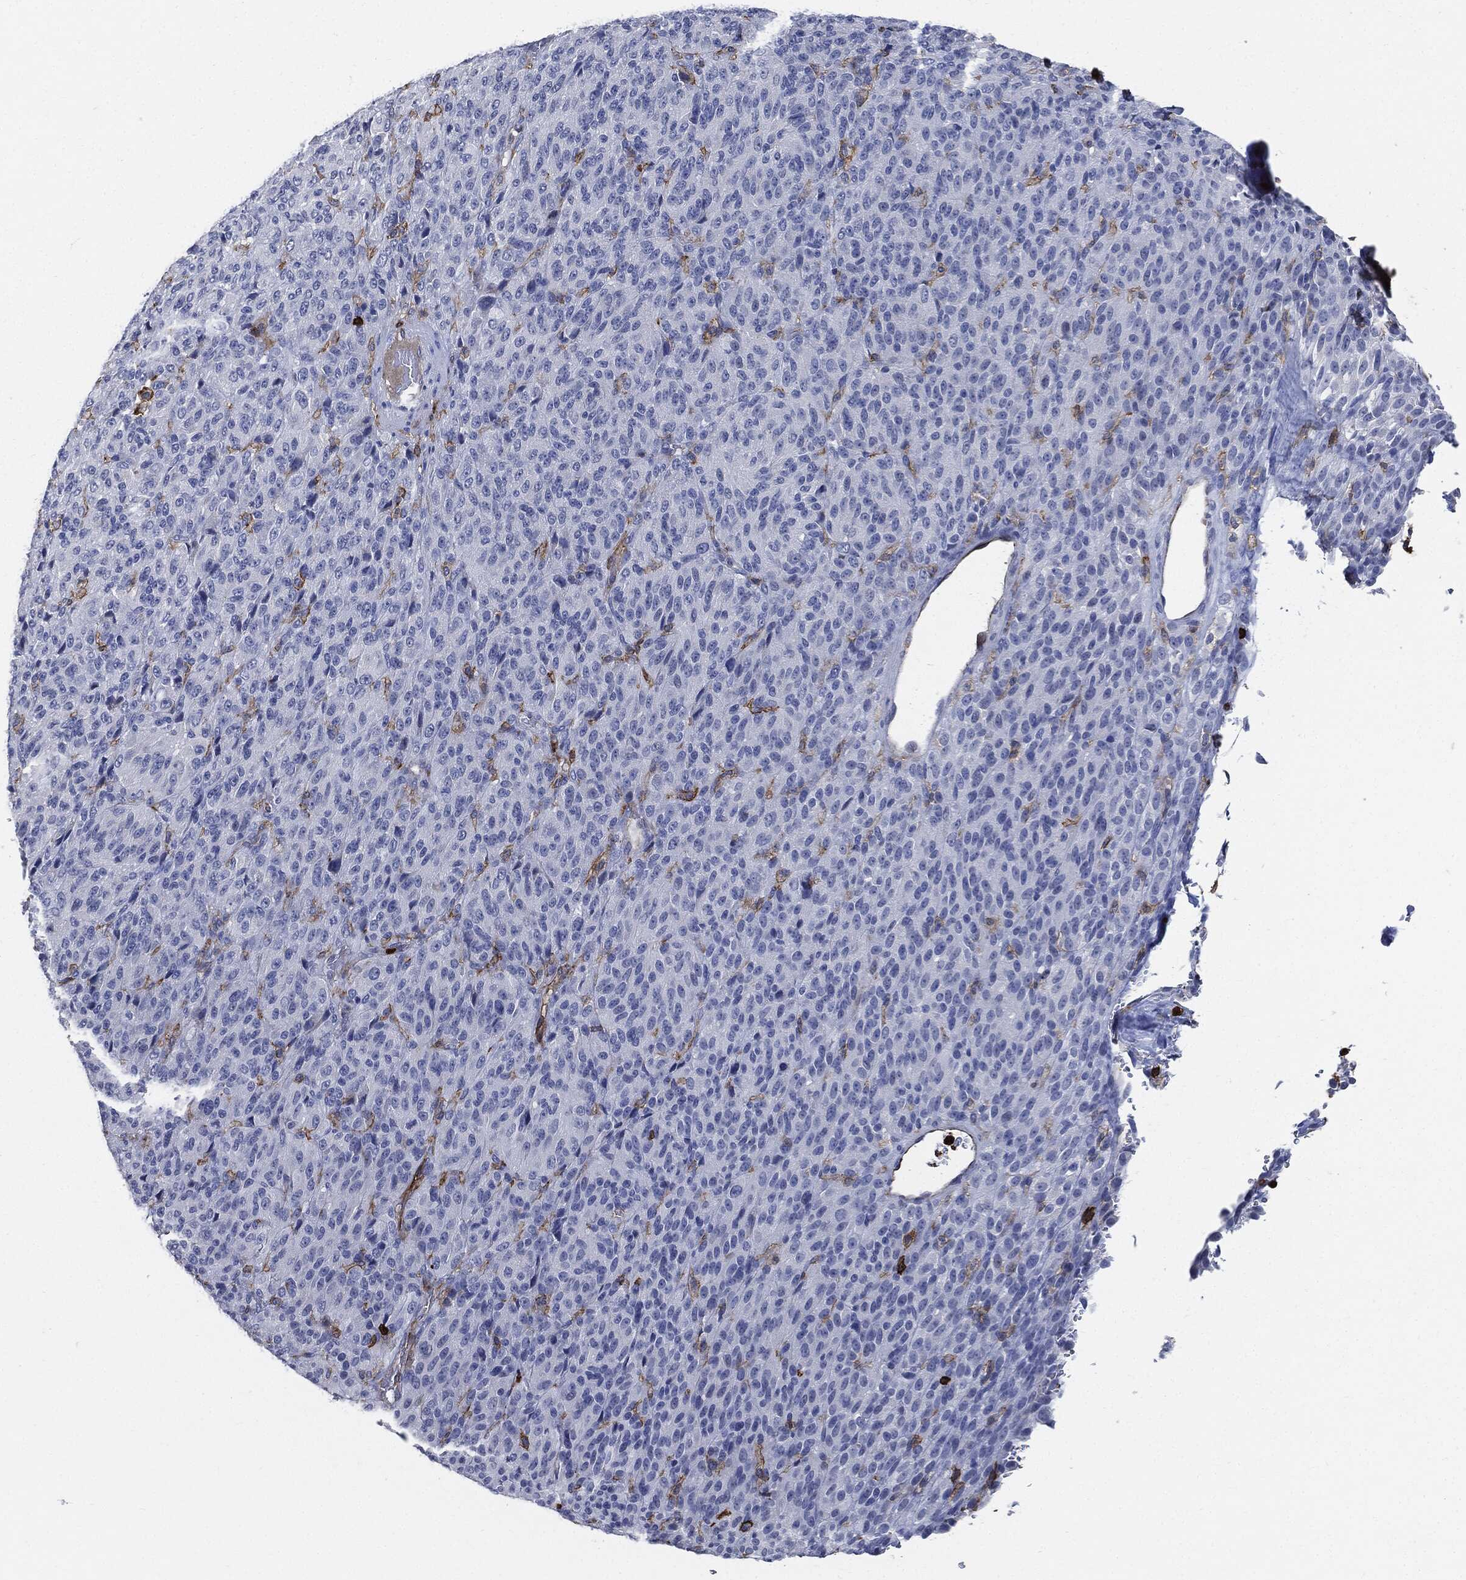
{"staining": {"intensity": "negative", "quantity": "none", "location": "none"}, "tissue": "melanoma", "cell_type": "Tumor cells", "image_type": "cancer", "snomed": [{"axis": "morphology", "description": "Malignant melanoma, Metastatic site"}, {"axis": "topography", "description": "Brain"}], "caption": "Tumor cells are negative for protein expression in human malignant melanoma (metastatic site). (DAB immunohistochemistry (IHC) with hematoxylin counter stain).", "gene": "PTPRC", "patient": {"sex": "female", "age": 56}}